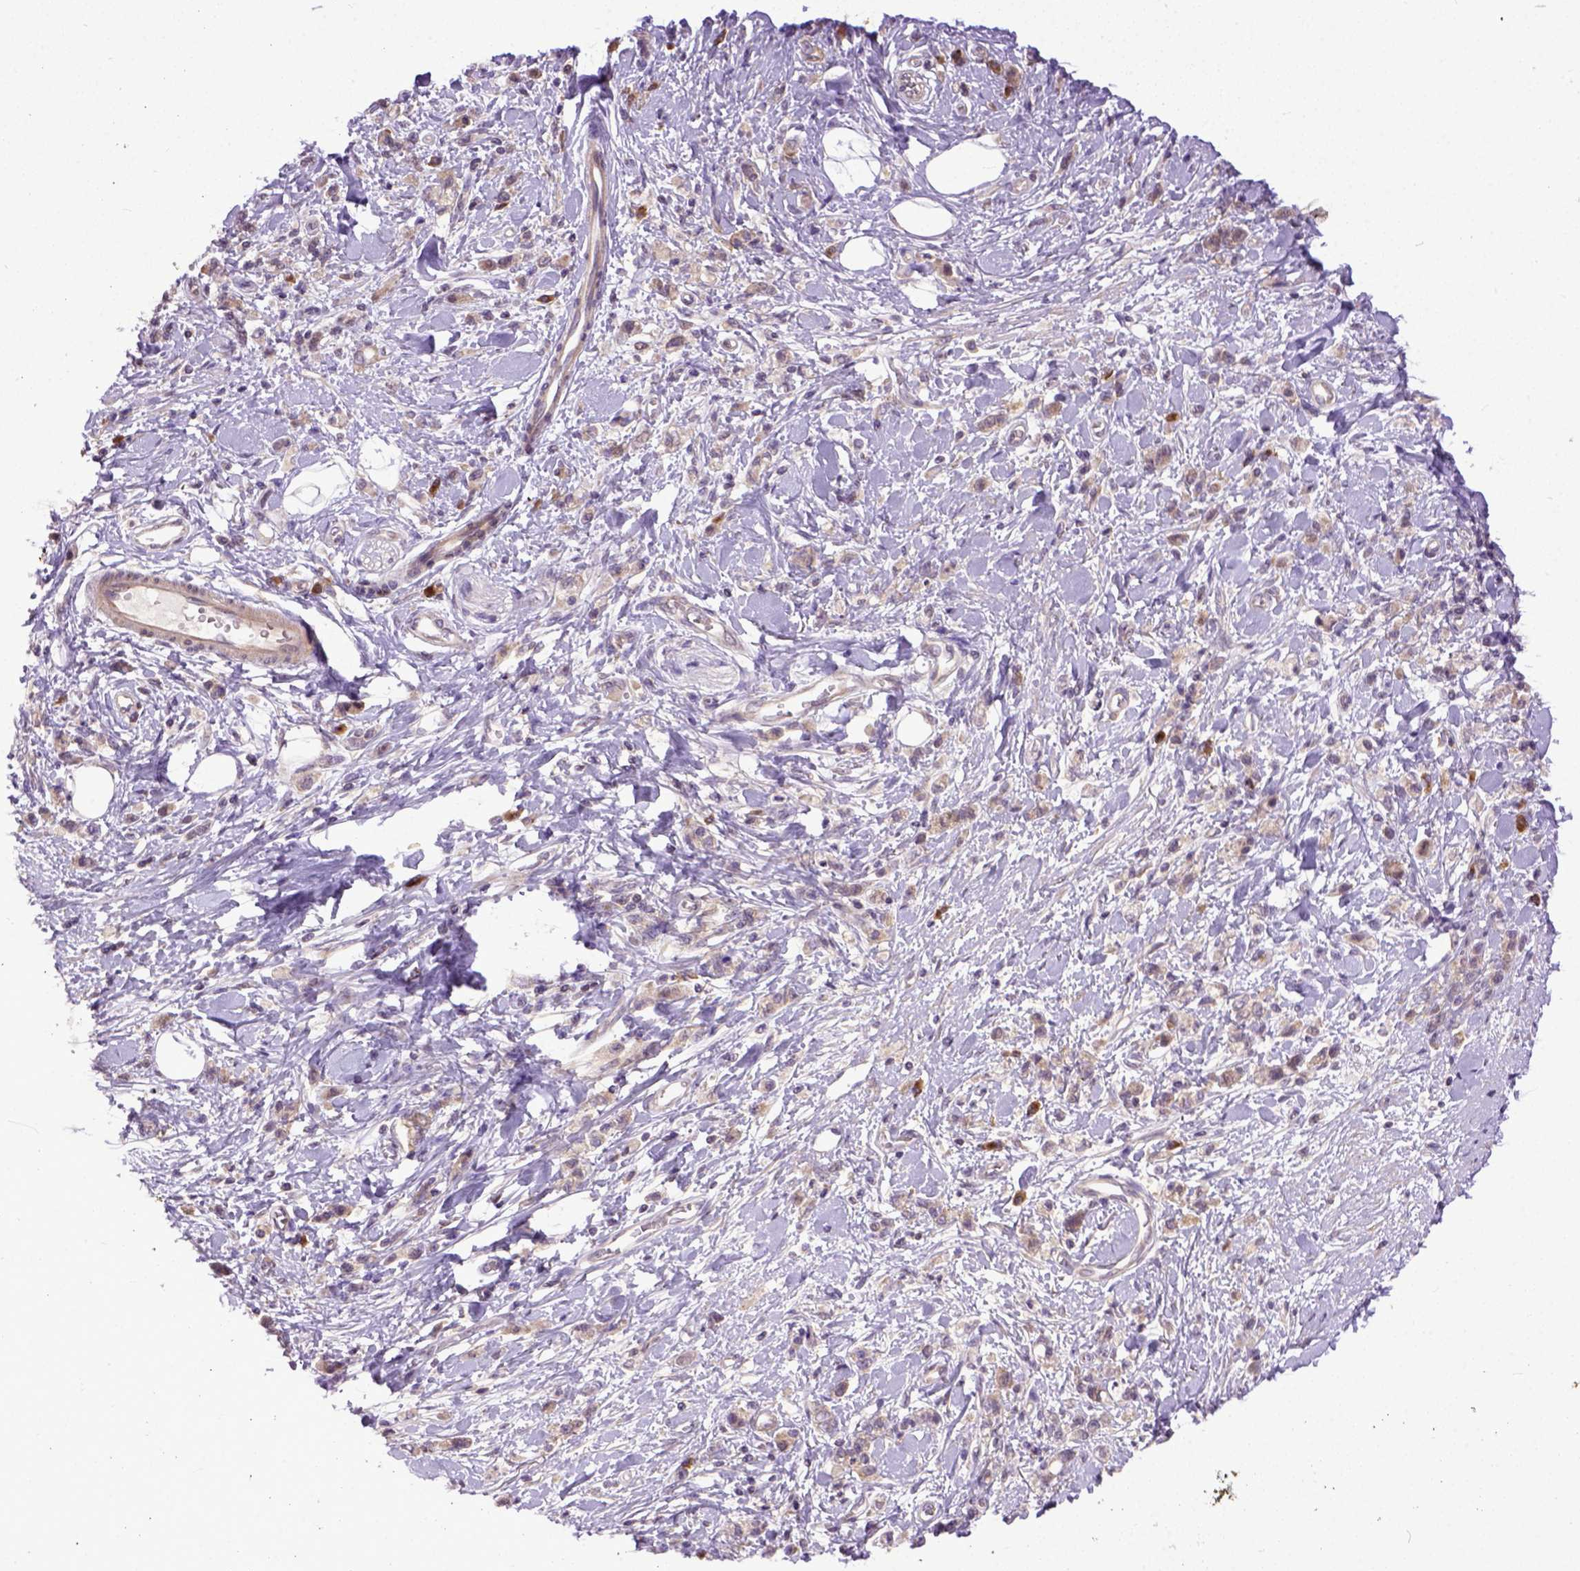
{"staining": {"intensity": "weak", "quantity": ">75%", "location": "cytoplasmic/membranous"}, "tissue": "stomach cancer", "cell_type": "Tumor cells", "image_type": "cancer", "snomed": [{"axis": "morphology", "description": "Adenocarcinoma, NOS"}, {"axis": "topography", "description": "Stomach"}], "caption": "High-magnification brightfield microscopy of stomach cancer (adenocarcinoma) stained with DAB (3,3'-diaminobenzidine) (brown) and counterstained with hematoxylin (blue). tumor cells exhibit weak cytoplasmic/membranous staining is present in approximately>75% of cells.", "gene": "CPNE1", "patient": {"sex": "male", "age": 77}}